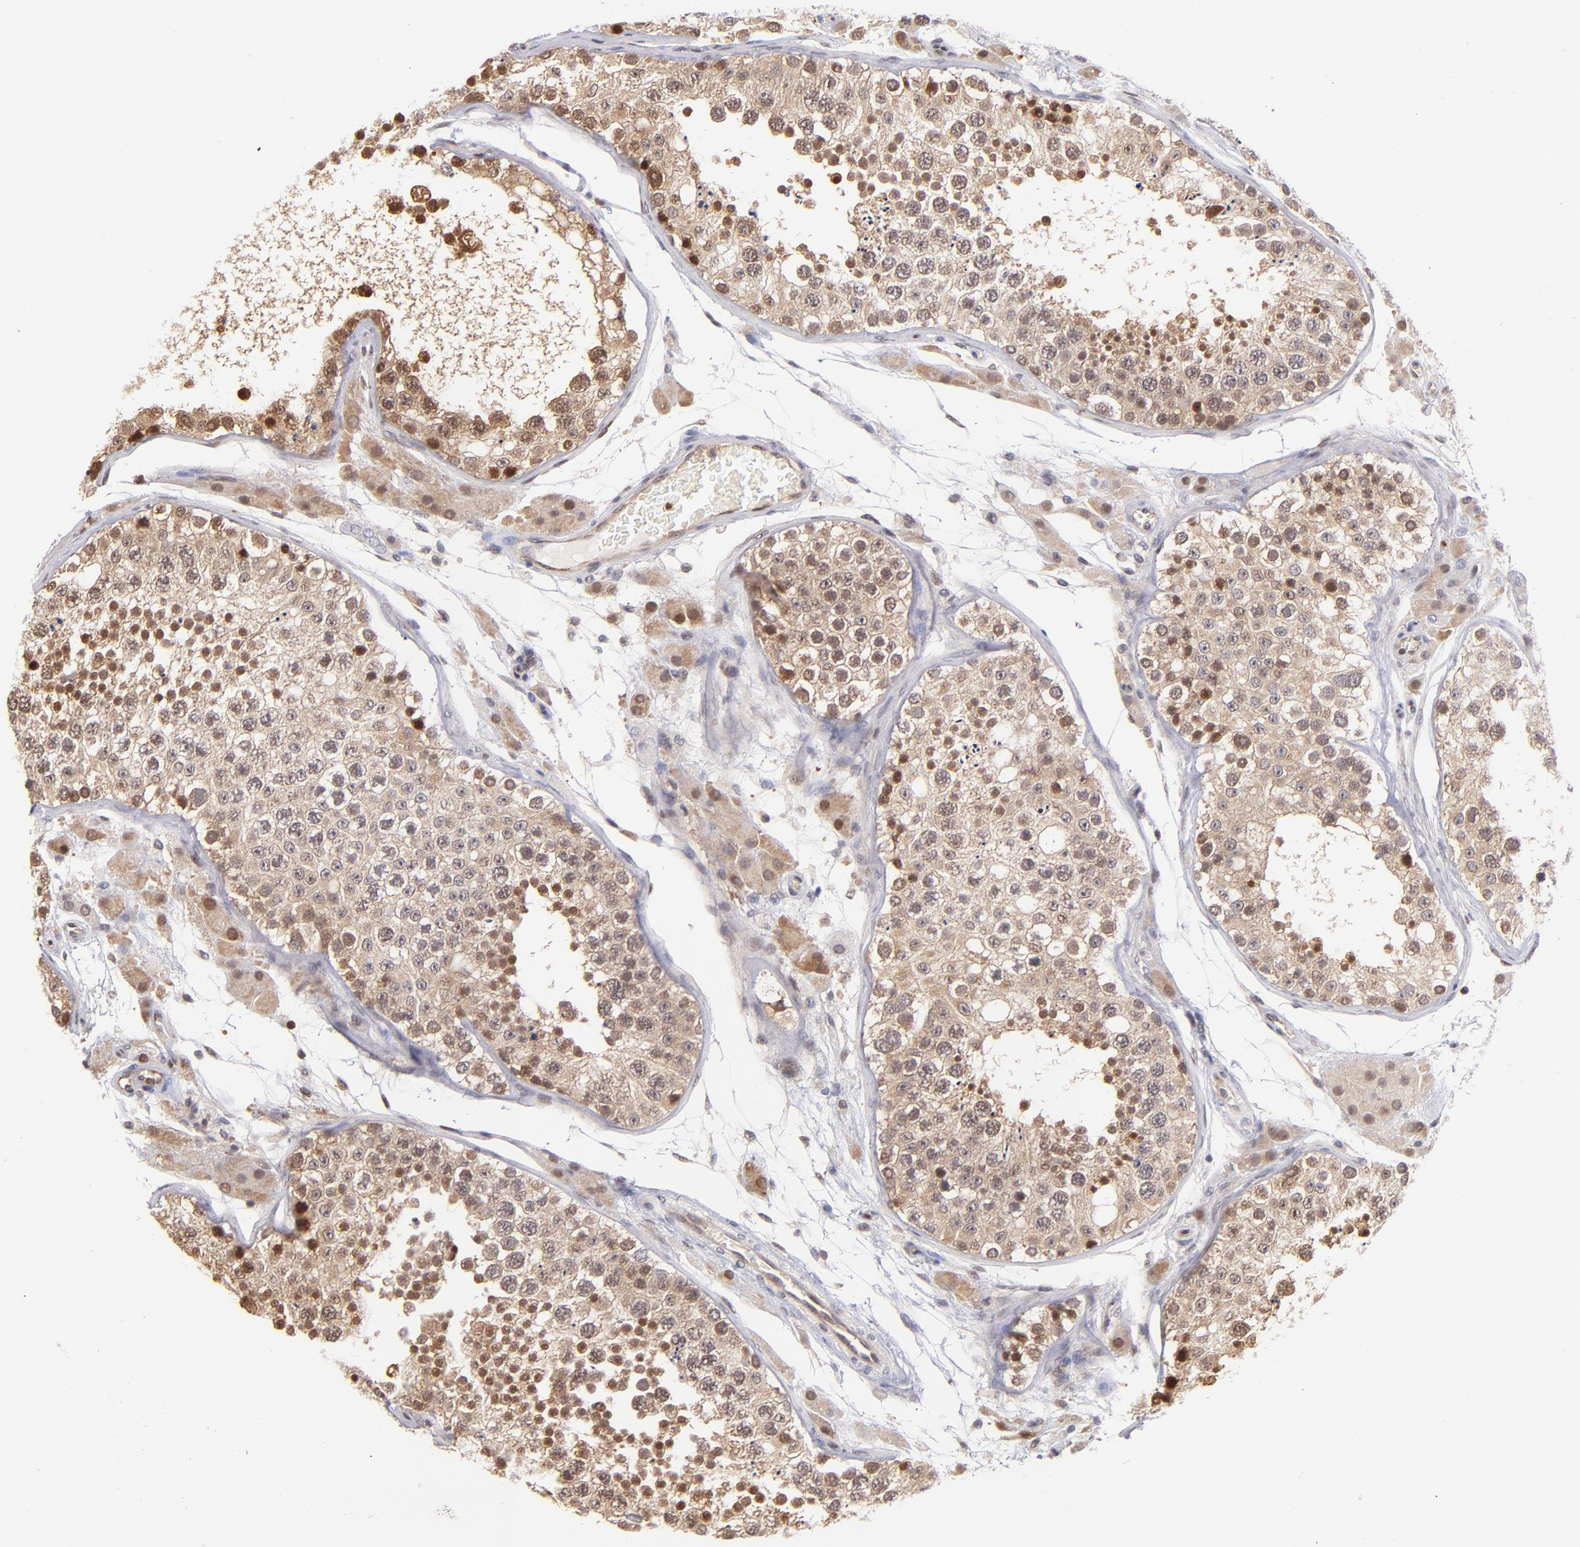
{"staining": {"intensity": "moderate", "quantity": ">75%", "location": "cytoplasmic/membranous,nuclear"}, "tissue": "testis", "cell_type": "Cells in seminiferous ducts", "image_type": "normal", "snomed": [{"axis": "morphology", "description": "Normal tissue, NOS"}, {"axis": "topography", "description": "Testis"}], "caption": "An IHC image of benign tissue is shown. Protein staining in brown shows moderate cytoplasmic/membranous,nuclear positivity in testis within cells in seminiferous ducts.", "gene": "YWHAB", "patient": {"sex": "male", "age": 26}}